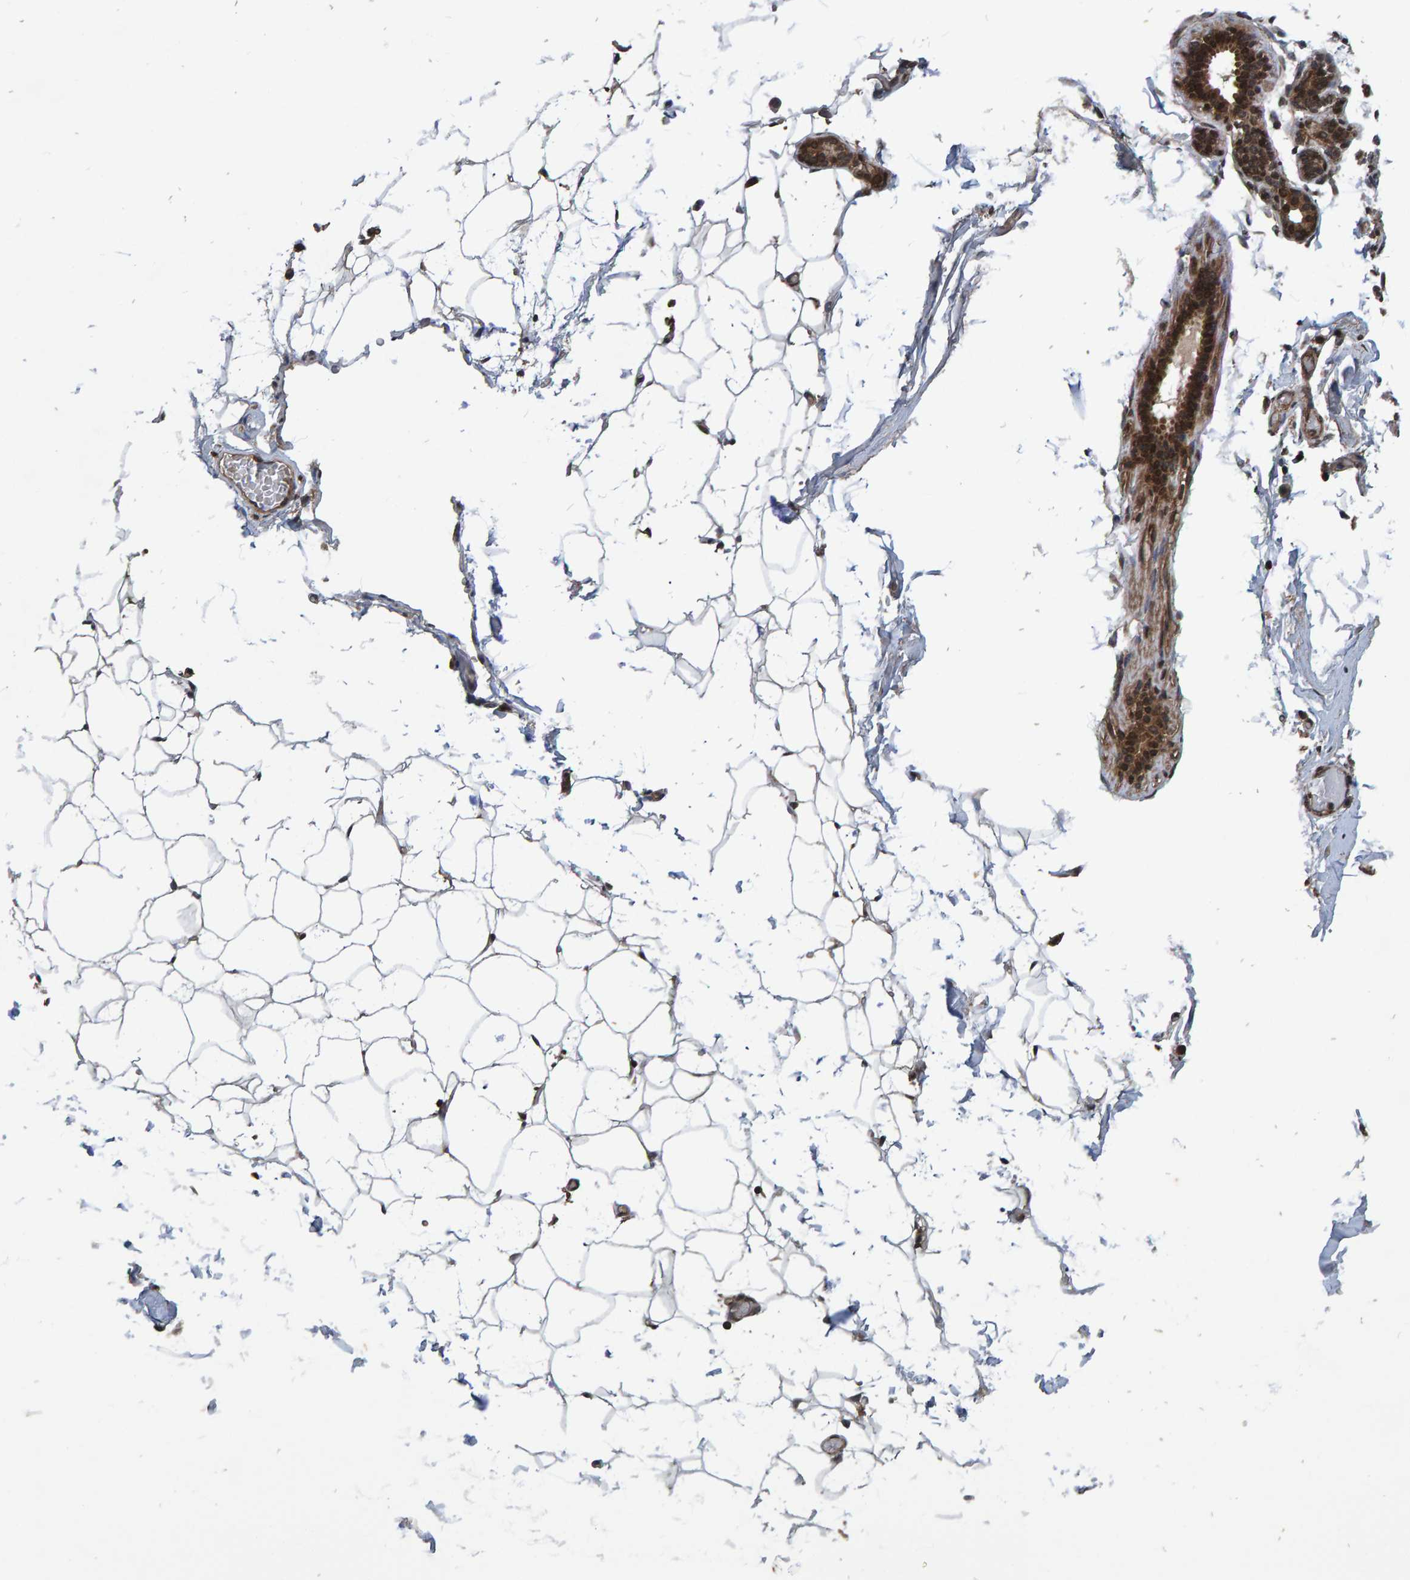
{"staining": {"intensity": "moderate", "quantity": ">75%", "location": "nuclear"}, "tissue": "adipose tissue", "cell_type": "Adipocytes", "image_type": "normal", "snomed": [{"axis": "morphology", "description": "Normal tissue, NOS"}, {"axis": "topography", "description": "Breast"}, {"axis": "topography", "description": "Soft tissue"}], "caption": "Human adipose tissue stained with a brown dye shows moderate nuclear positive positivity in about >75% of adipocytes.", "gene": "GAB2", "patient": {"sex": "female", "age": 75}}